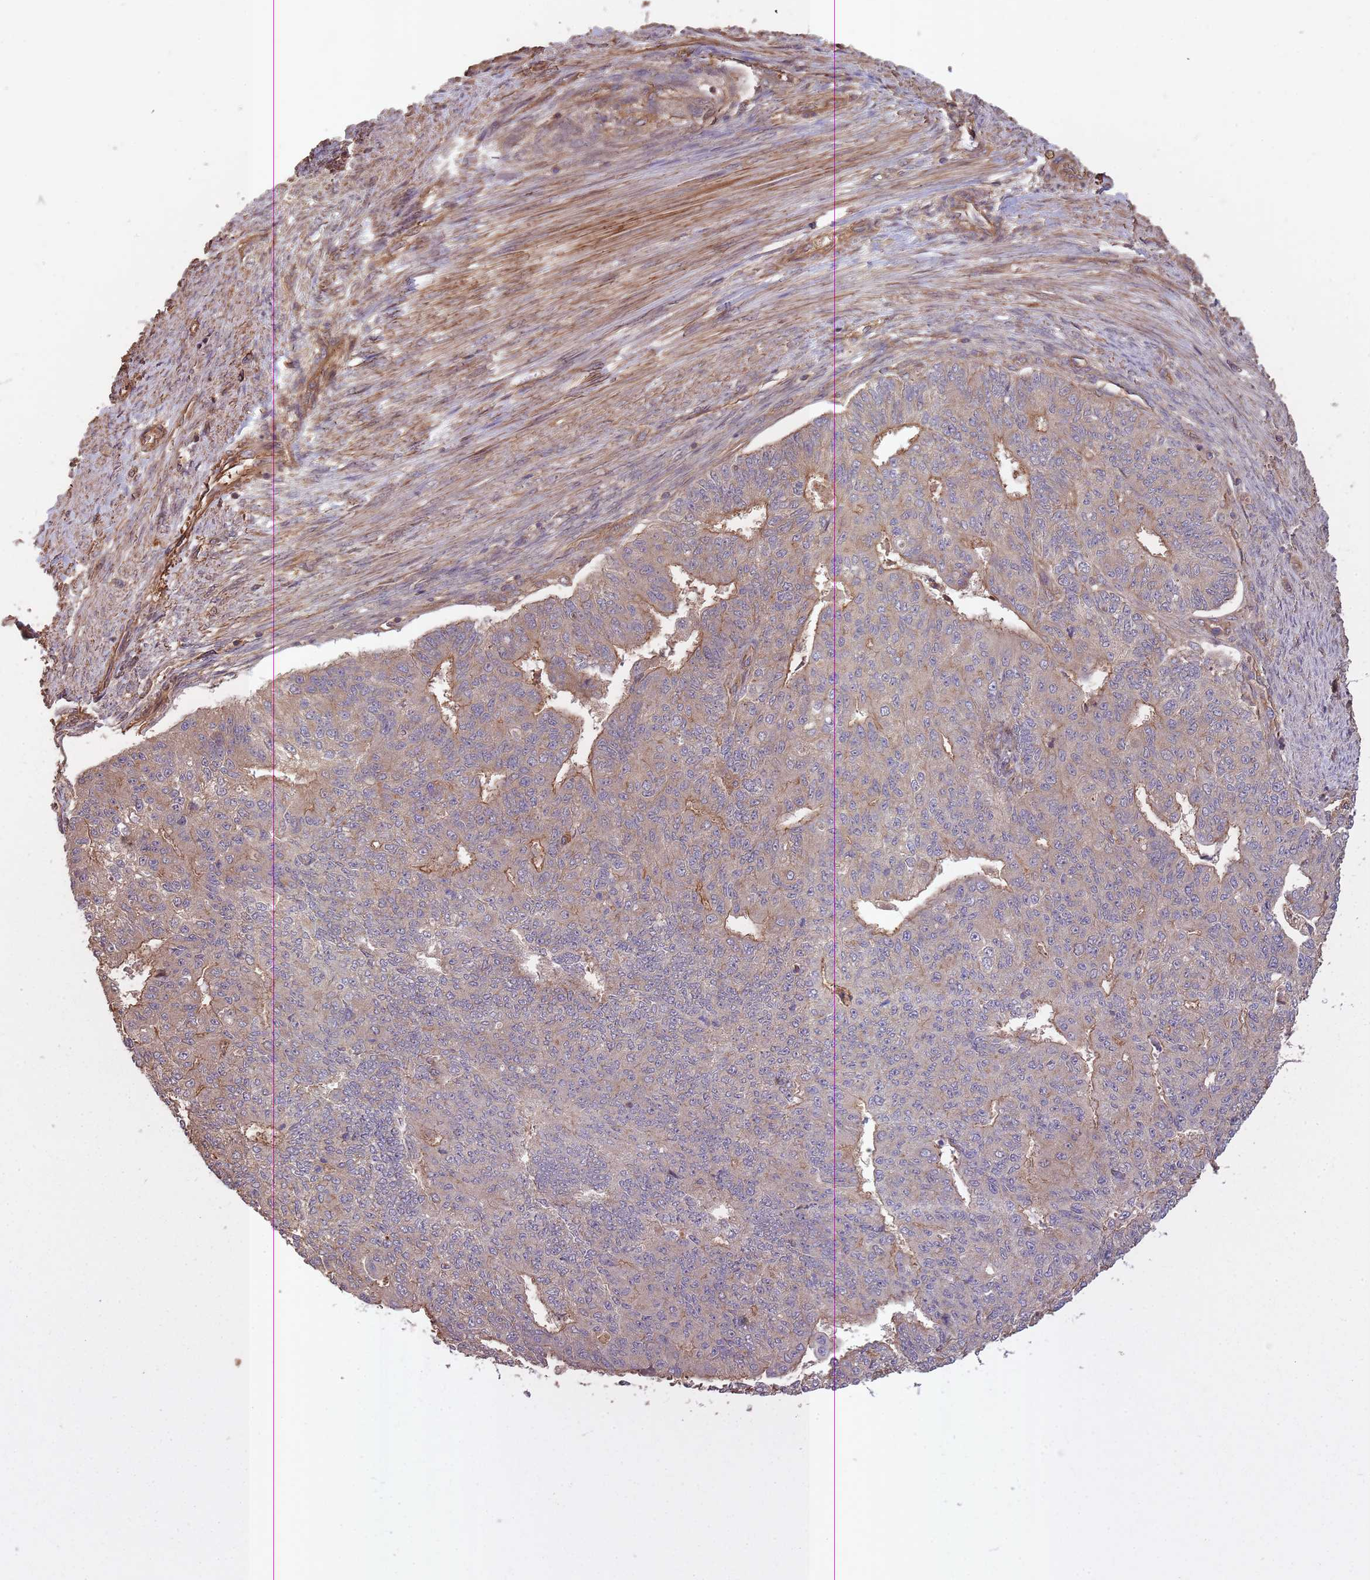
{"staining": {"intensity": "moderate", "quantity": "<25%", "location": "cytoplasmic/membranous"}, "tissue": "endometrial cancer", "cell_type": "Tumor cells", "image_type": "cancer", "snomed": [{"axis": "morphology", "description": "Adenocarcinoma, NOS"}, {"axis": "topography", "description": "Endometrium"}], "caption": "Immunohistochemical staining of endometrial cancer (adenocarcinoma) demonstrates moderate cytoplasmic/membranous protein staining in approximately <25% of tumor cells. Using DAB (brown) and hematoxylin (blue) stains, captured at high magnification using brightfield microscopy.", "gene": "ARMH3", "patient": {"sex": "female", "age": 32}}